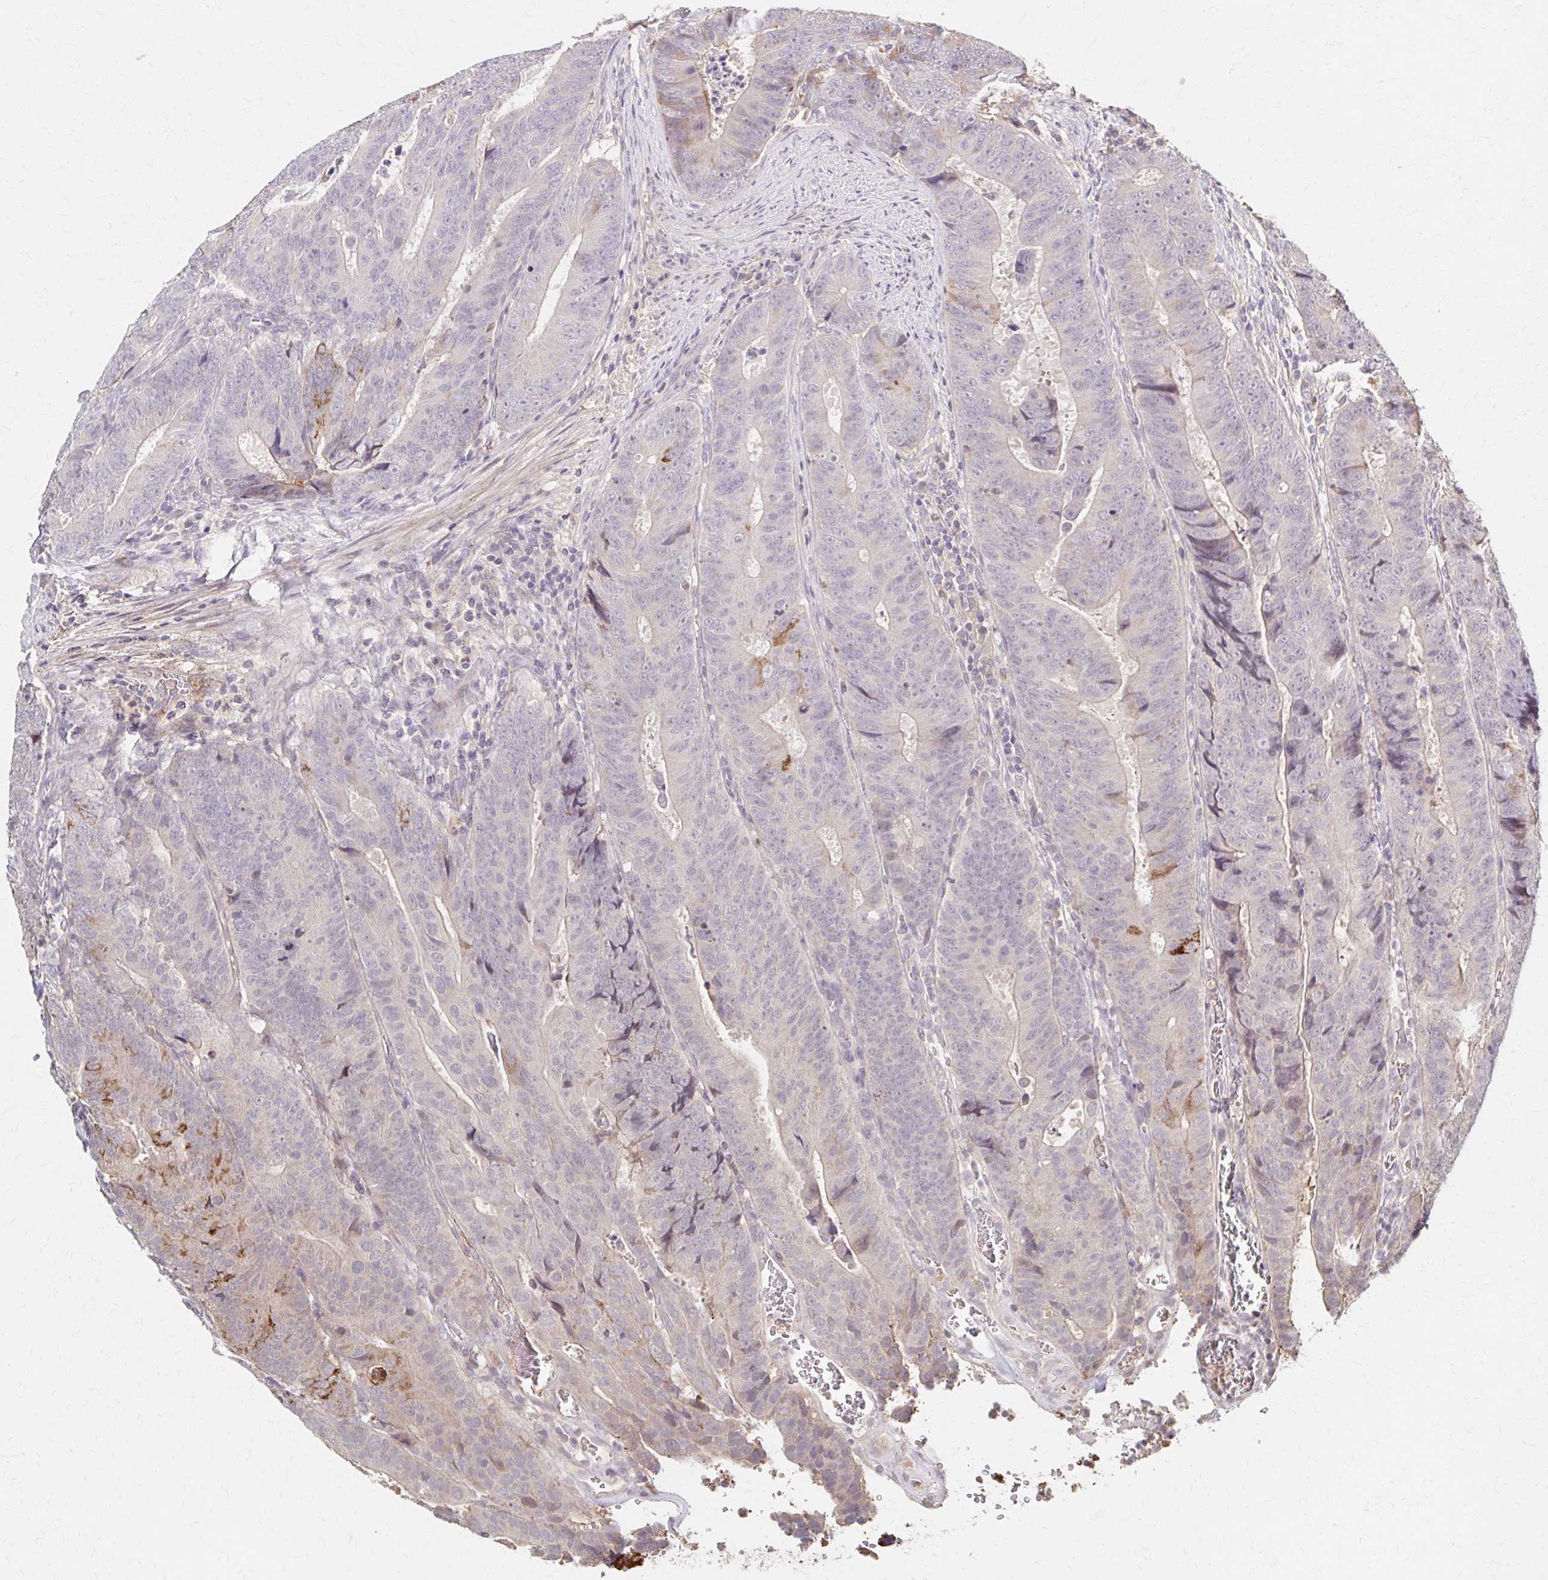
{"staining": {"intensity": "strong", "quantity": "<25%", "location": "cytoplasmic/membranous"}, "tissue": "colorectal cancer", "cell_type": "Tumor cells", "image_type": "cancer", "snomed": [{"axis": "morphology", "description": "Adenocarcinoma, NOS"}, {"axis": "topography", "description": "Colon"}], "caption": "Tumor cells display strong cytoplasmic/membranous positivity in about <25% of cells in colorectal cancer (adenocarcinoma).", "gene": "HMGCS2", "patient": {"sex": "female", "age": 48}}